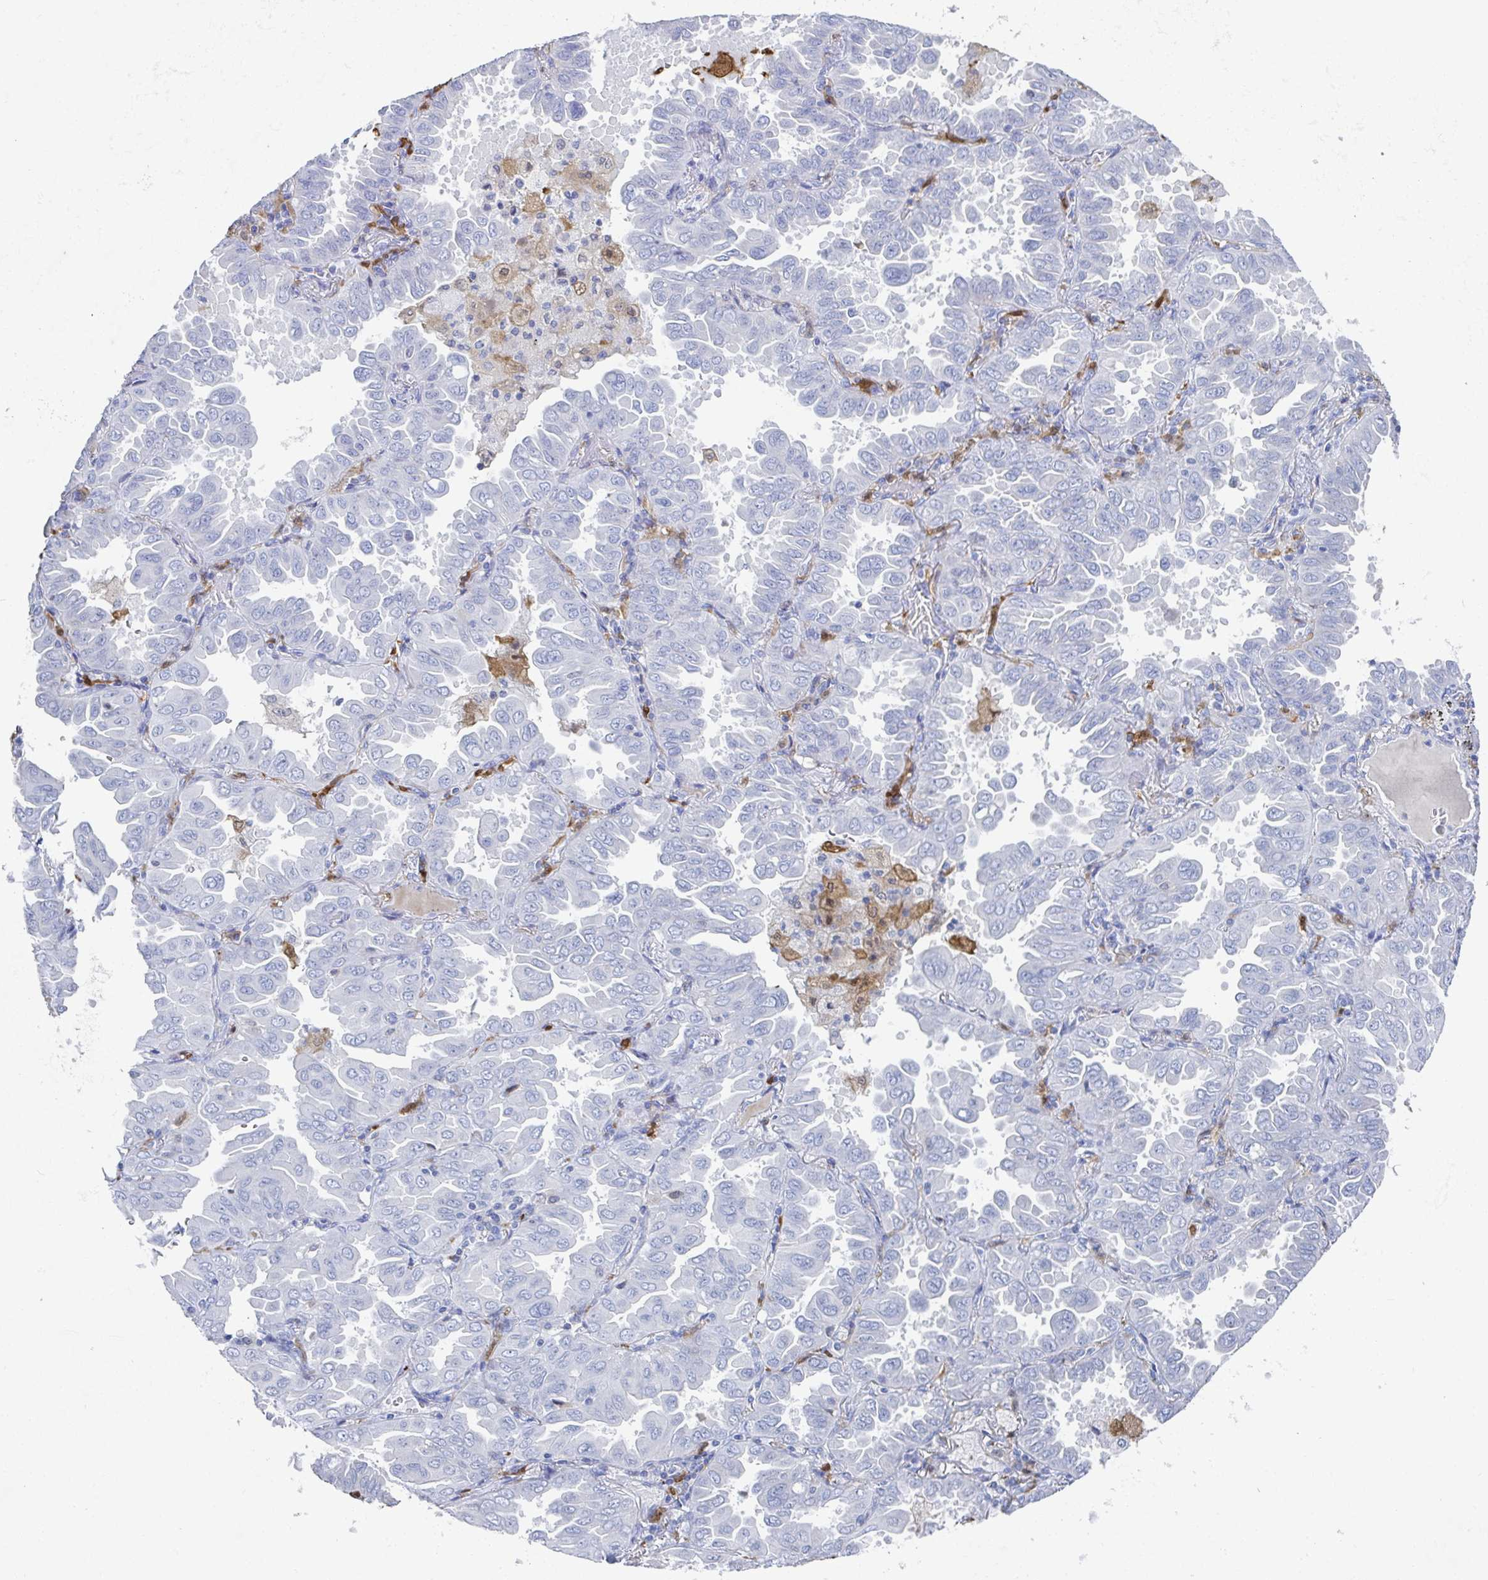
{"staining": {"intensity": "negative", "quantity": "none", "location": "none"}, "tissue": "lung cancer", "cell_type": "Tumor cells", "image_type": "cancer", "snomed": [{"axis": "morphology", "description": "Adenocarcinoma, NOS"}, {"axis": "topography", "description": "Lung"}], "caption": "High magnification brightfield microscopy of lung adenocarcinoma stained with DAB (3,3'-diaminobenzidine) (brown) and counterstained with hematoxylin (blue): tumor cells show no significant expression.", "gene": "OR2A4", "patient": {"sex": "male", "age": 64}}